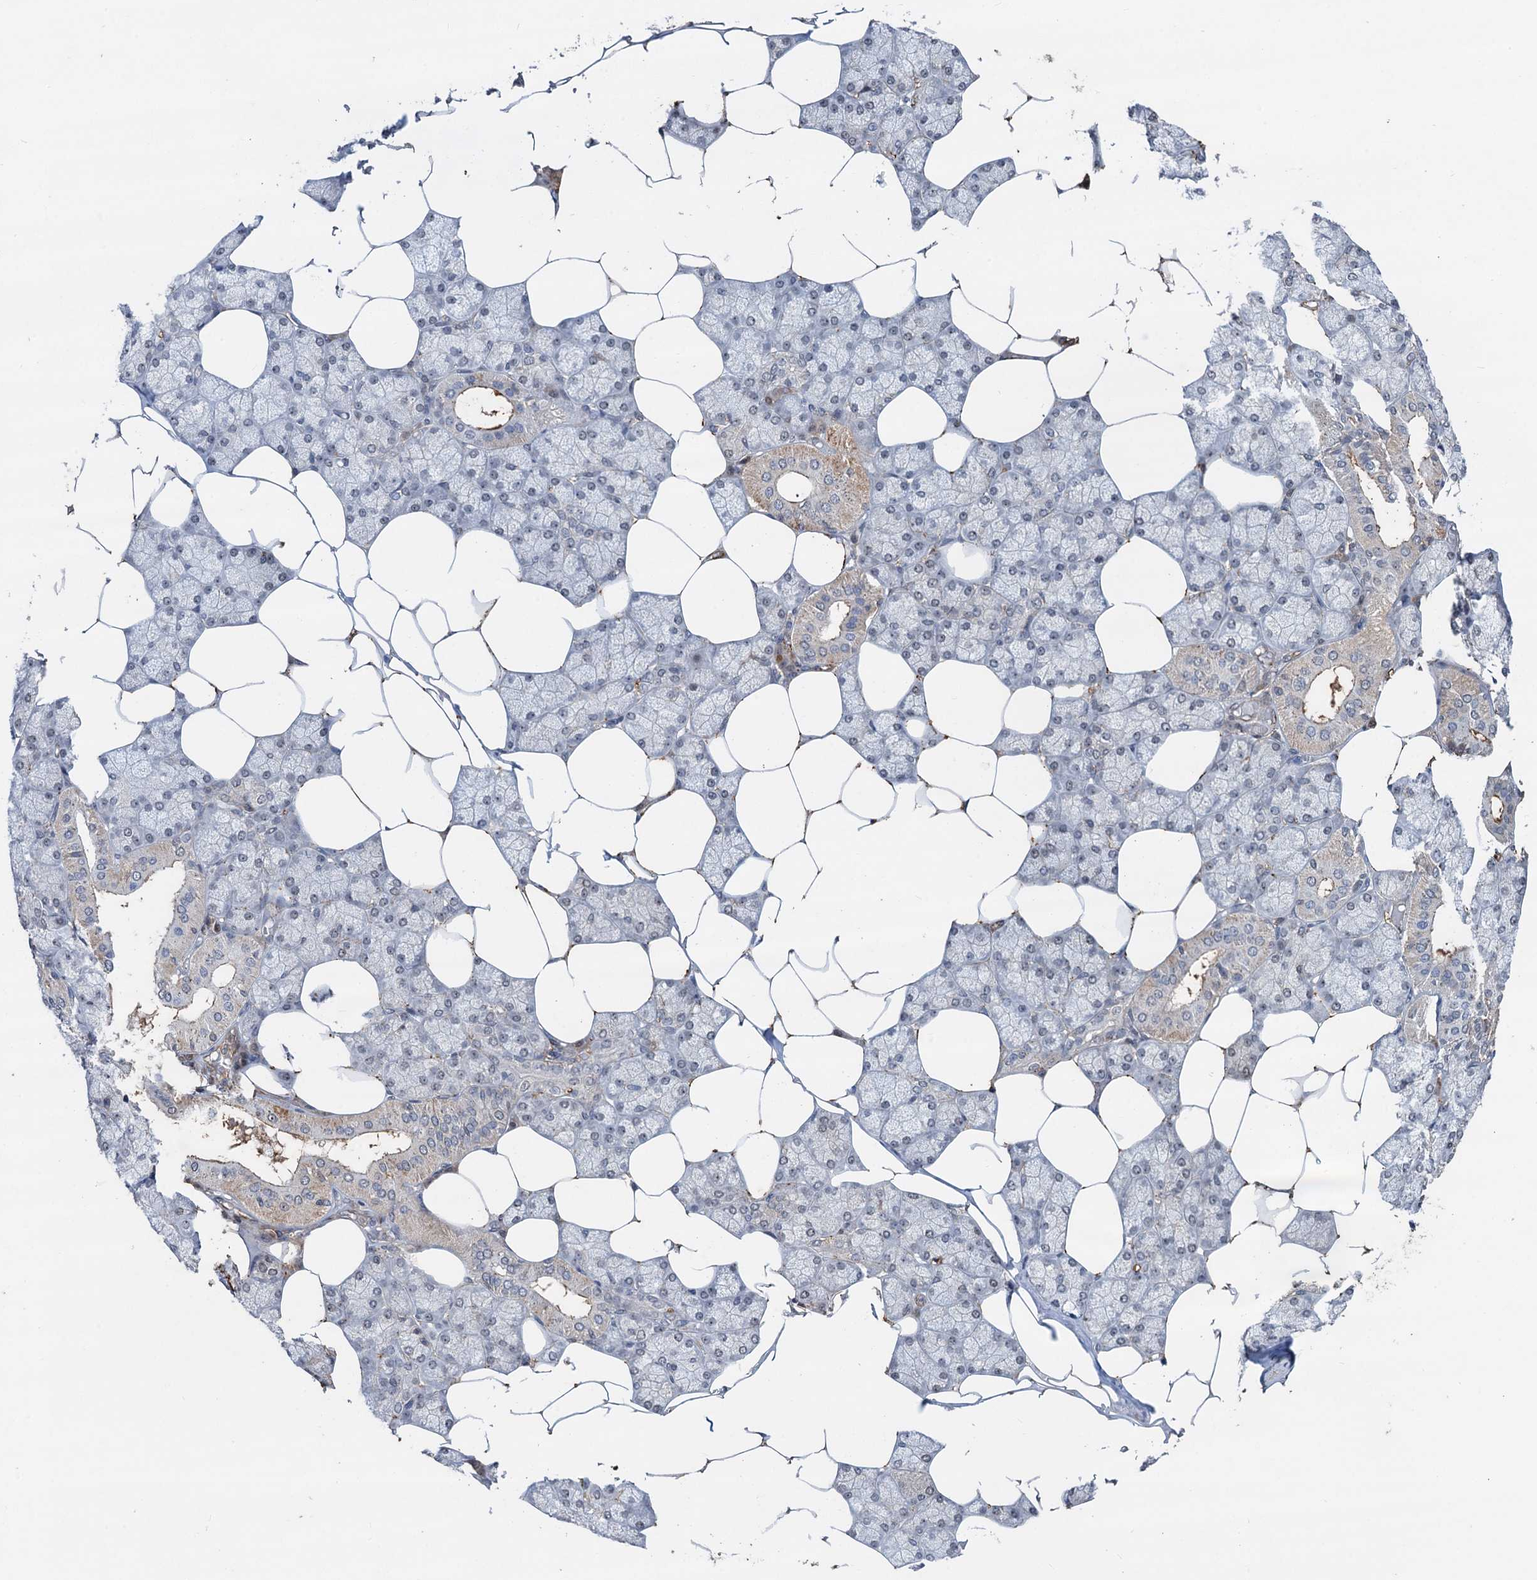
{"staining": {"intensity": "moderate", "quantity": "<25%", "location": "nuclear"}, "tissue": "salivary gland", "cell_type": "Glandular cells", "image_type": "normal", "snomed": [{"axis": "morphology", "description": "Normal tissue, NOS"}, {"axis": "topography", "description": "Salivary gland"}], "caption": "Immunohistochemical staining of unremarkable salivary gland displays low levels of moderate nuclear positivity in approximately <25% of glandular cells. The staining was performed using DAB to visualize the protein expression in brown, while the nuclei were stained in blue with hematoxylin (Magnification: 20x).", "gene": "TMA16", "patient": {"sex": "male", "age": 62}}